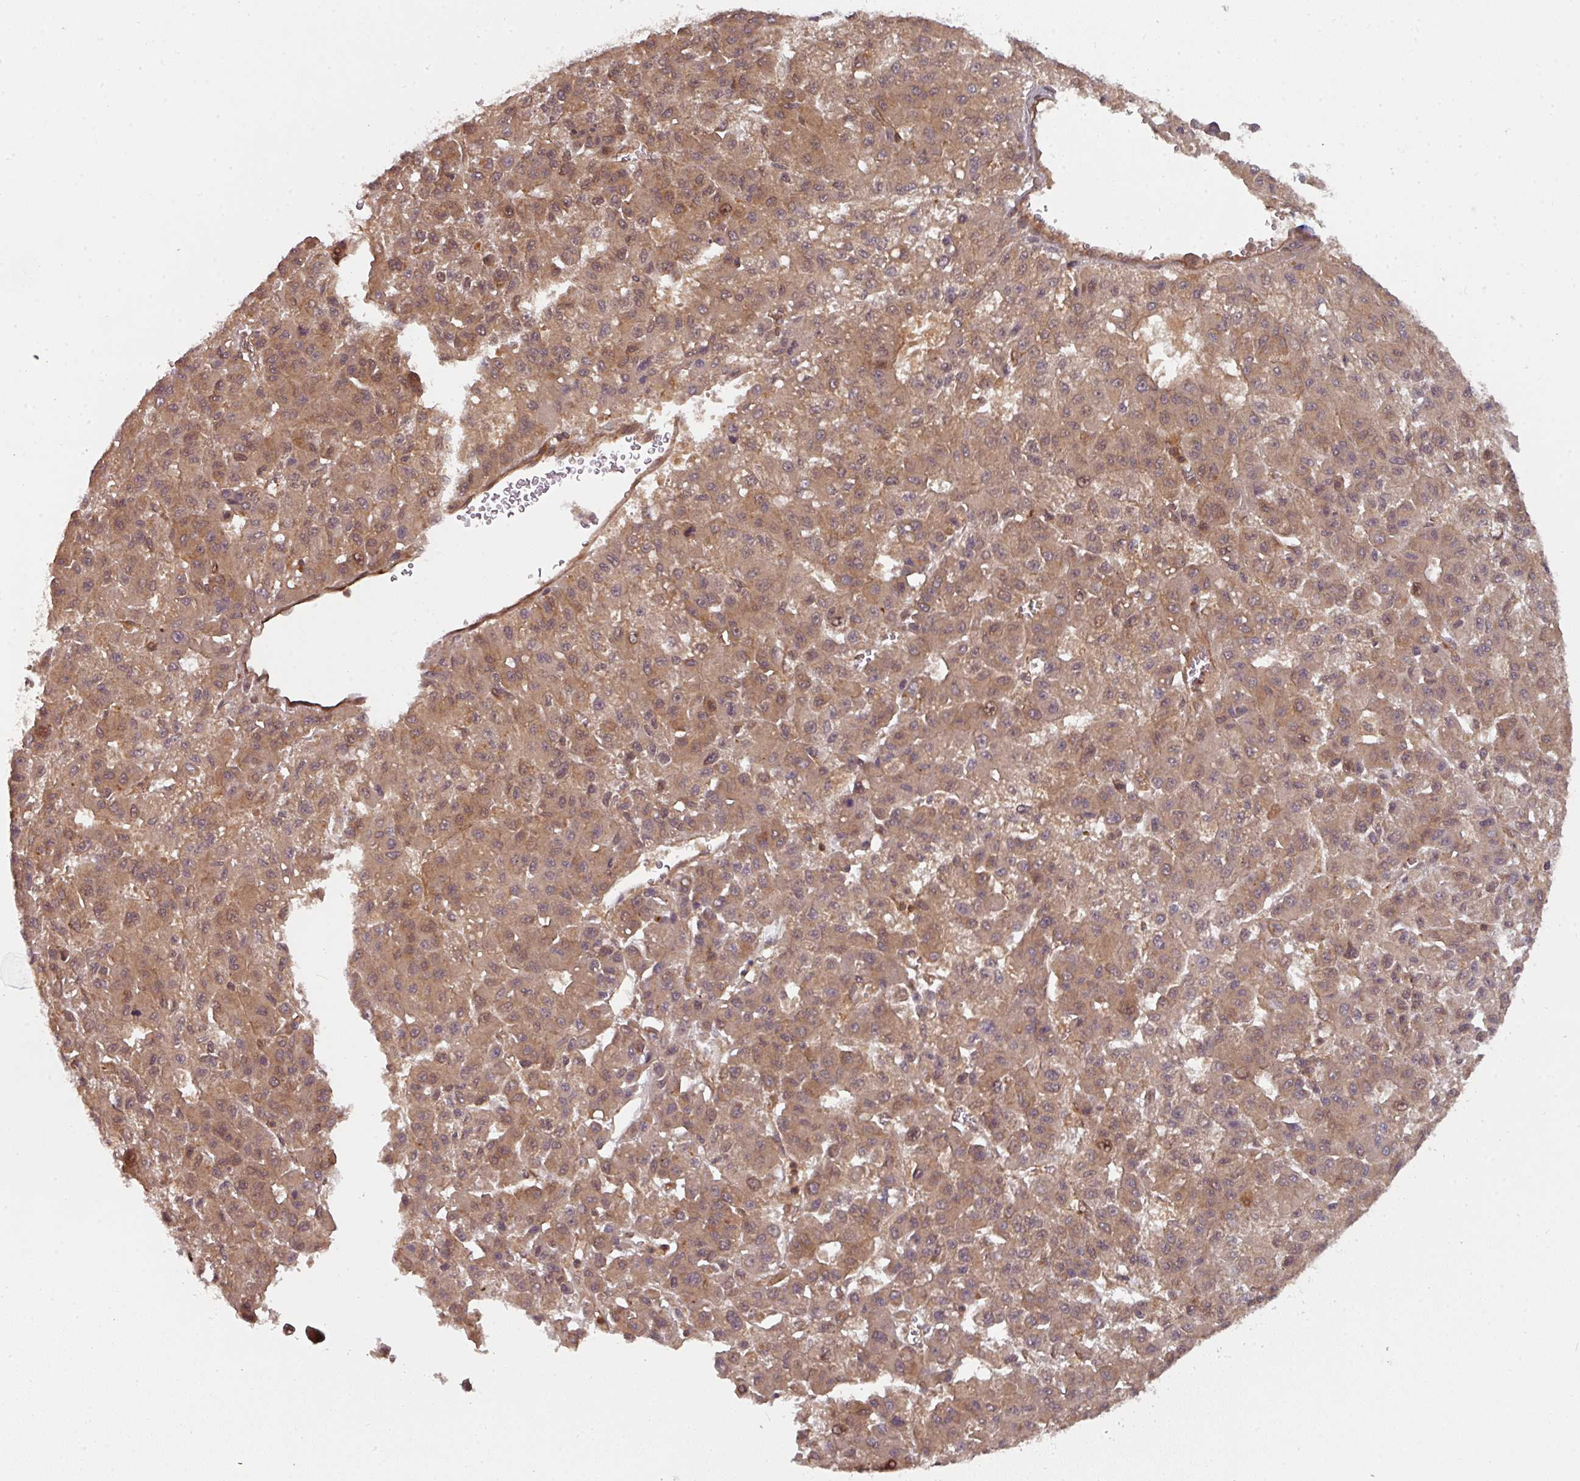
{"staining": {"intensity": "moderate", "quantity": ">75%", "location": "cytoplasmic/membranous"}, "tissue": "liver cancer", "cell_type": "Tumor cells", "image_type": "cancer", "snomed": [{"axis": "morphology", "description": "Carcinoma, Hepatocellular, NOS"}, {"axis": "topography", "description": "Liver"}], "caption": "Approximately >75% of tumor cells in human hepatocellular carcinoma (liver) exhibit moderate cytoplasmic/membranous protein expression as visualized by brown immunohistochemical staining.", "gene": "EIF4EBP2", "patient": {"sex": "male", "age": 70}}